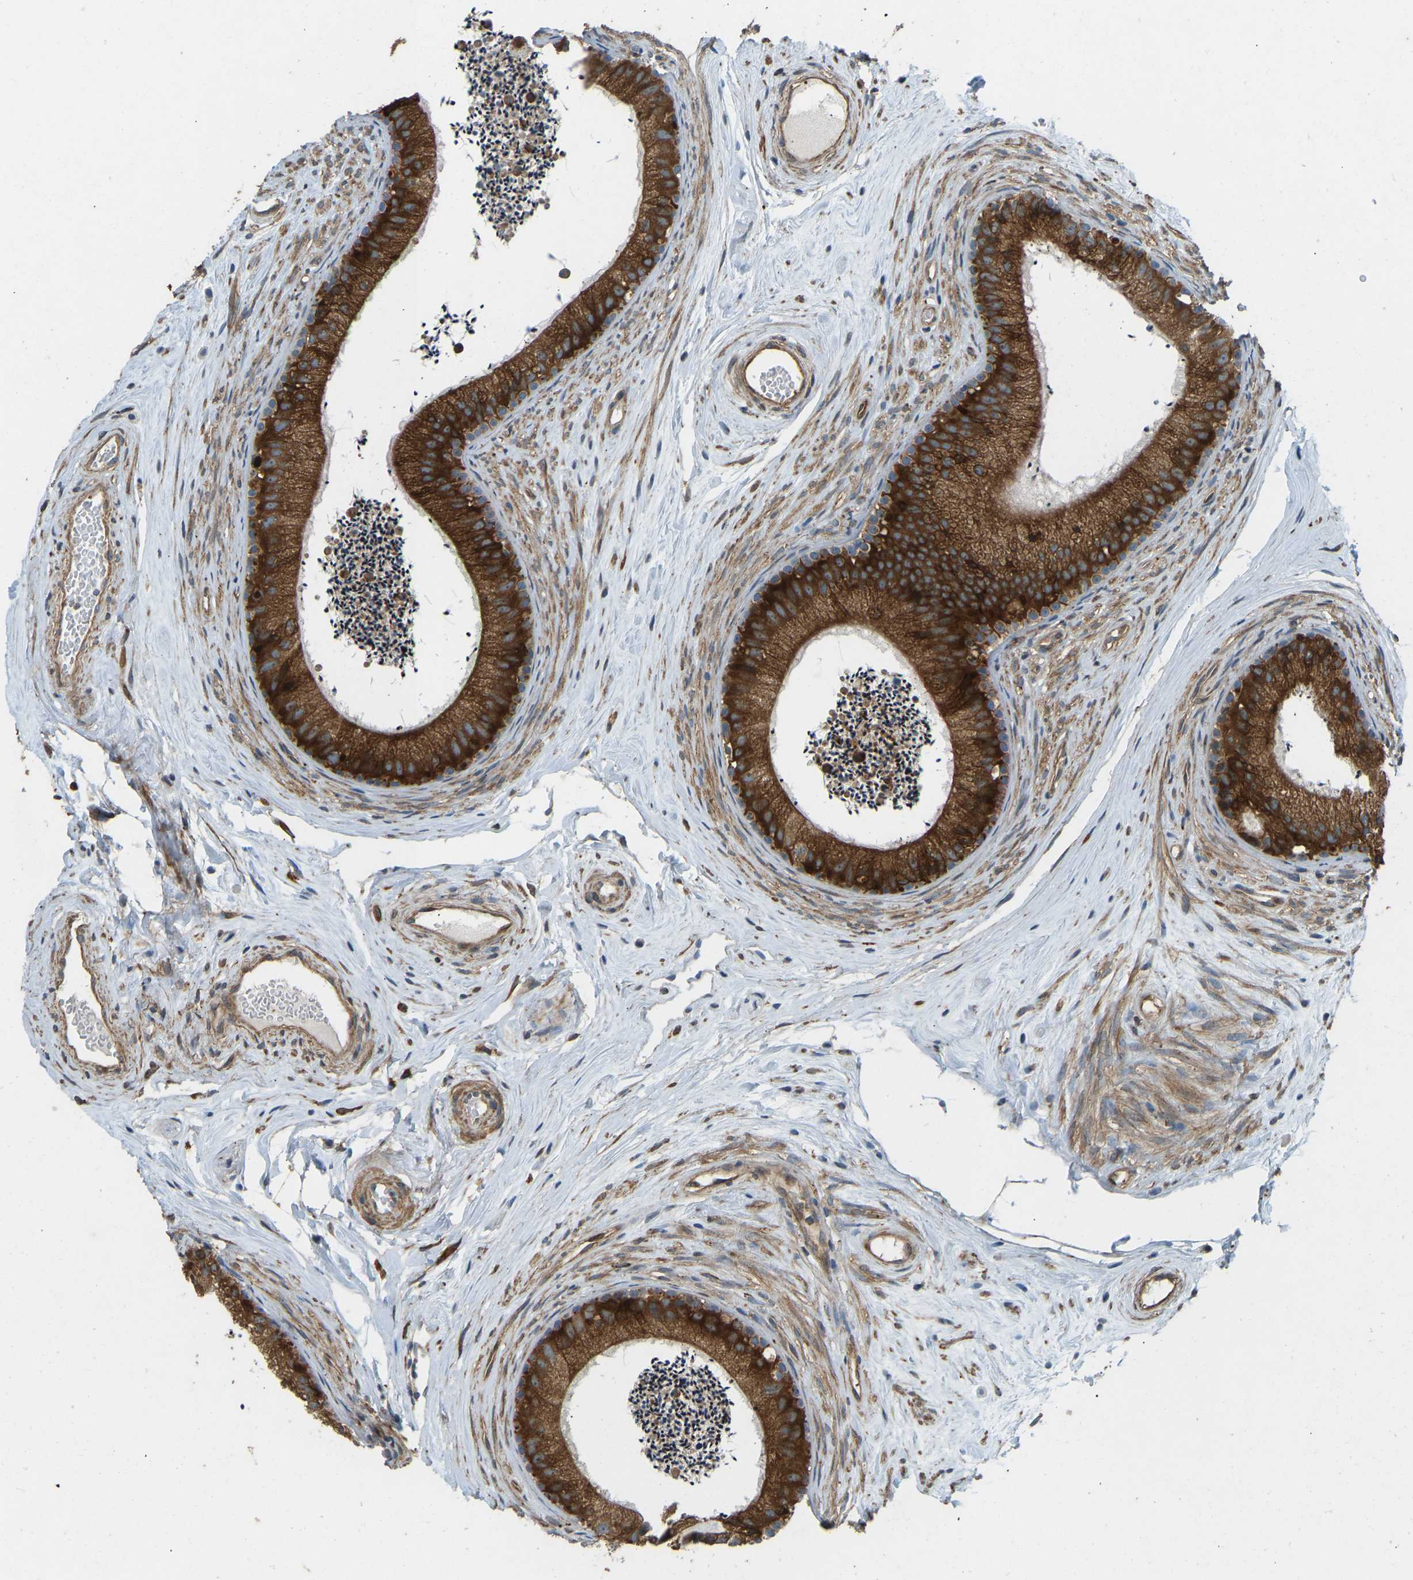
{"staining": {"intensity": "strong", "quantity": ">75%", "location": "cytoplasmic/membranous"}, "tissue": "epididymis", "cell_type": "Glandular cells", "image_type": "normal", "snomed": [{"axis": "morphology", "description": "Normal tissue, NOS"}, {"axis": "topography", "description": "Epididymis"}], "caption": "Immunohistochemical staining of unremarkable human epididymis exhibits >75% levels of strong cytoplasmic/membranous protein staining in about >75% of glandular cells. (DAB IHC with brightfield microscopy, high magnification).", "gene": "OS9", "patient": {"sex": "male", "age": 56}}